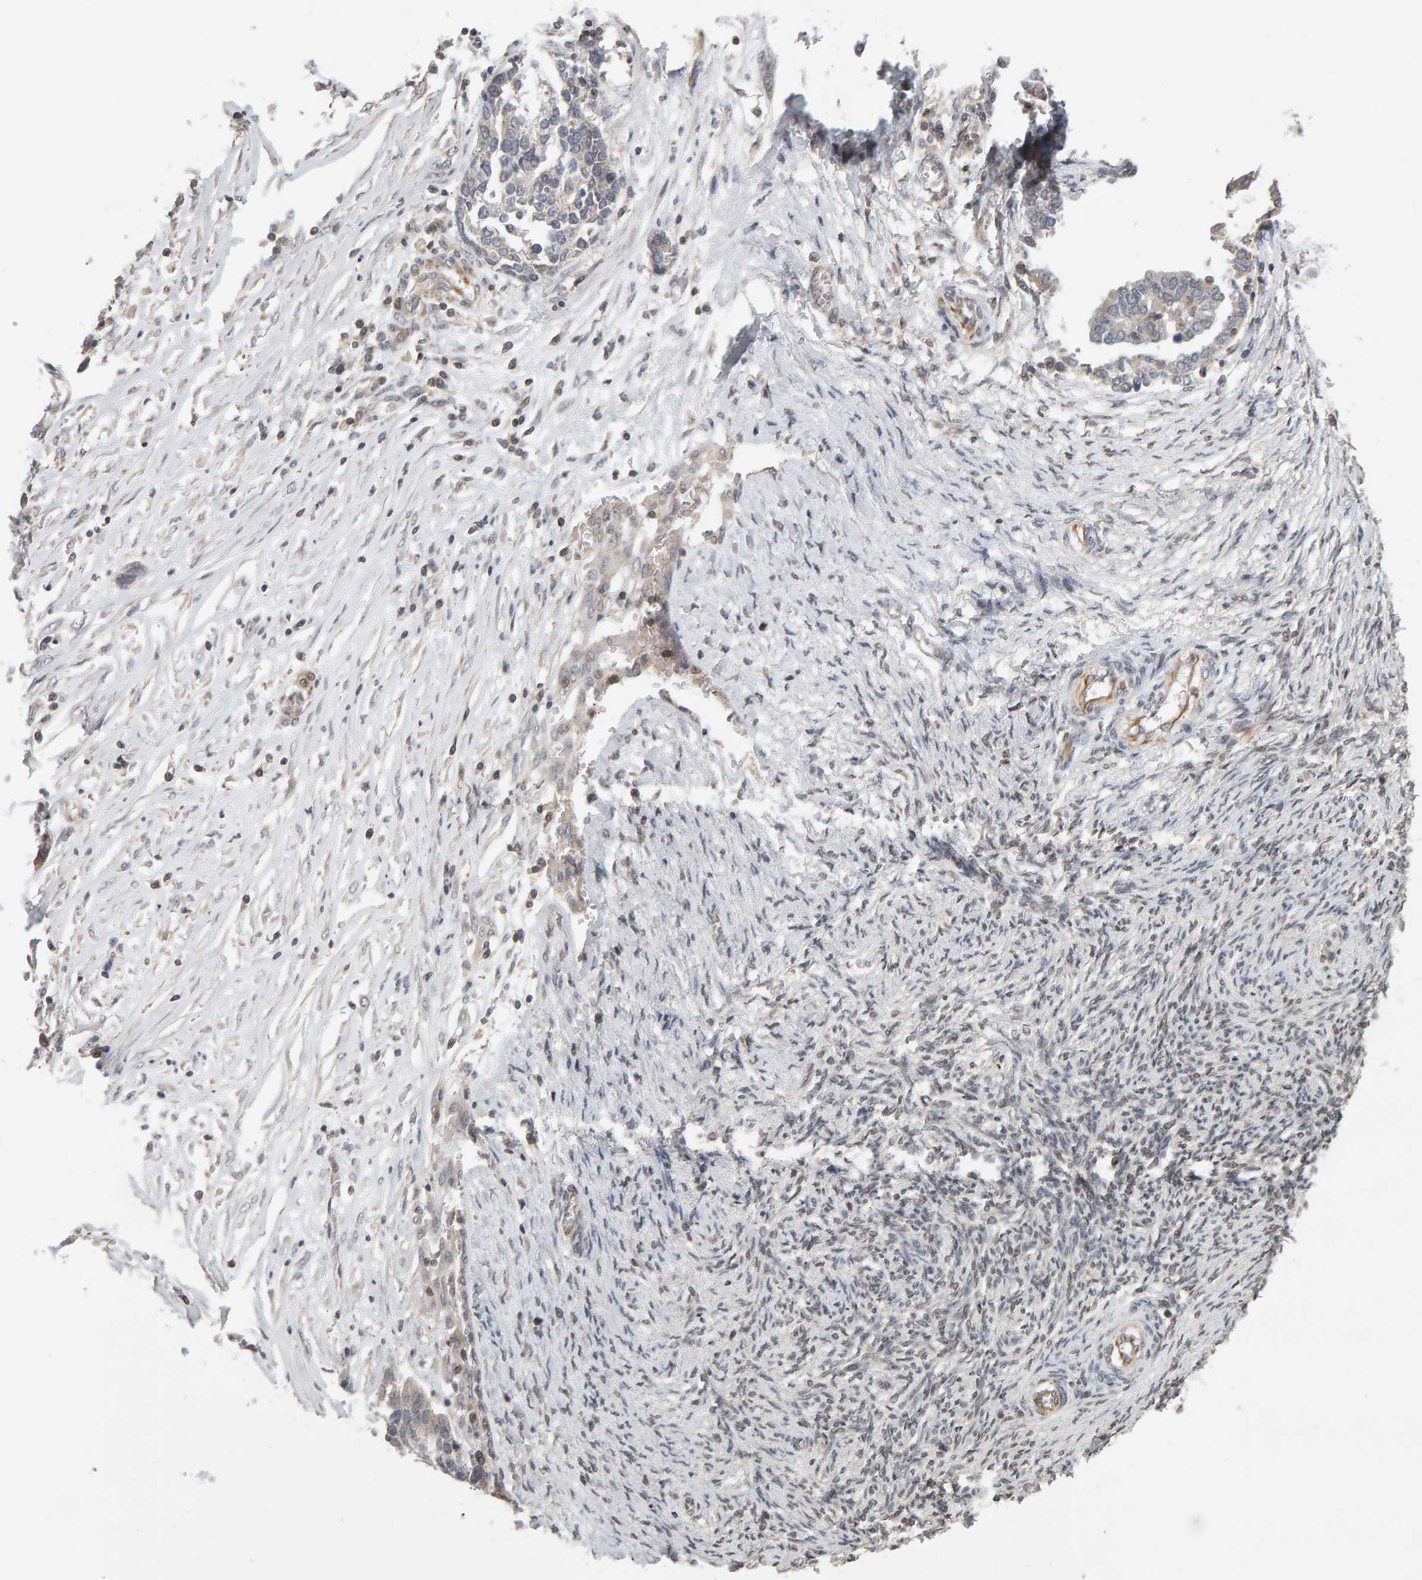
{"staining": {"intensity": "negative", "quantity": "none", "location": "none"}, "tissue": "ovarian cancer", "cell_type": "Tumor cells", "image_type": "cancer", "snomed": [{"axis": "morphology", "description": "Cystadenocarcinoma, serous, NOS"}, {"axis": "topography", "description": "Ovary"}], "caption": "There is no significant expression in tumor cells of serous cystadenocarcinoma (ovarian).", "gene": "TEFM", "patient": {"sex": "female", "age": 44}}